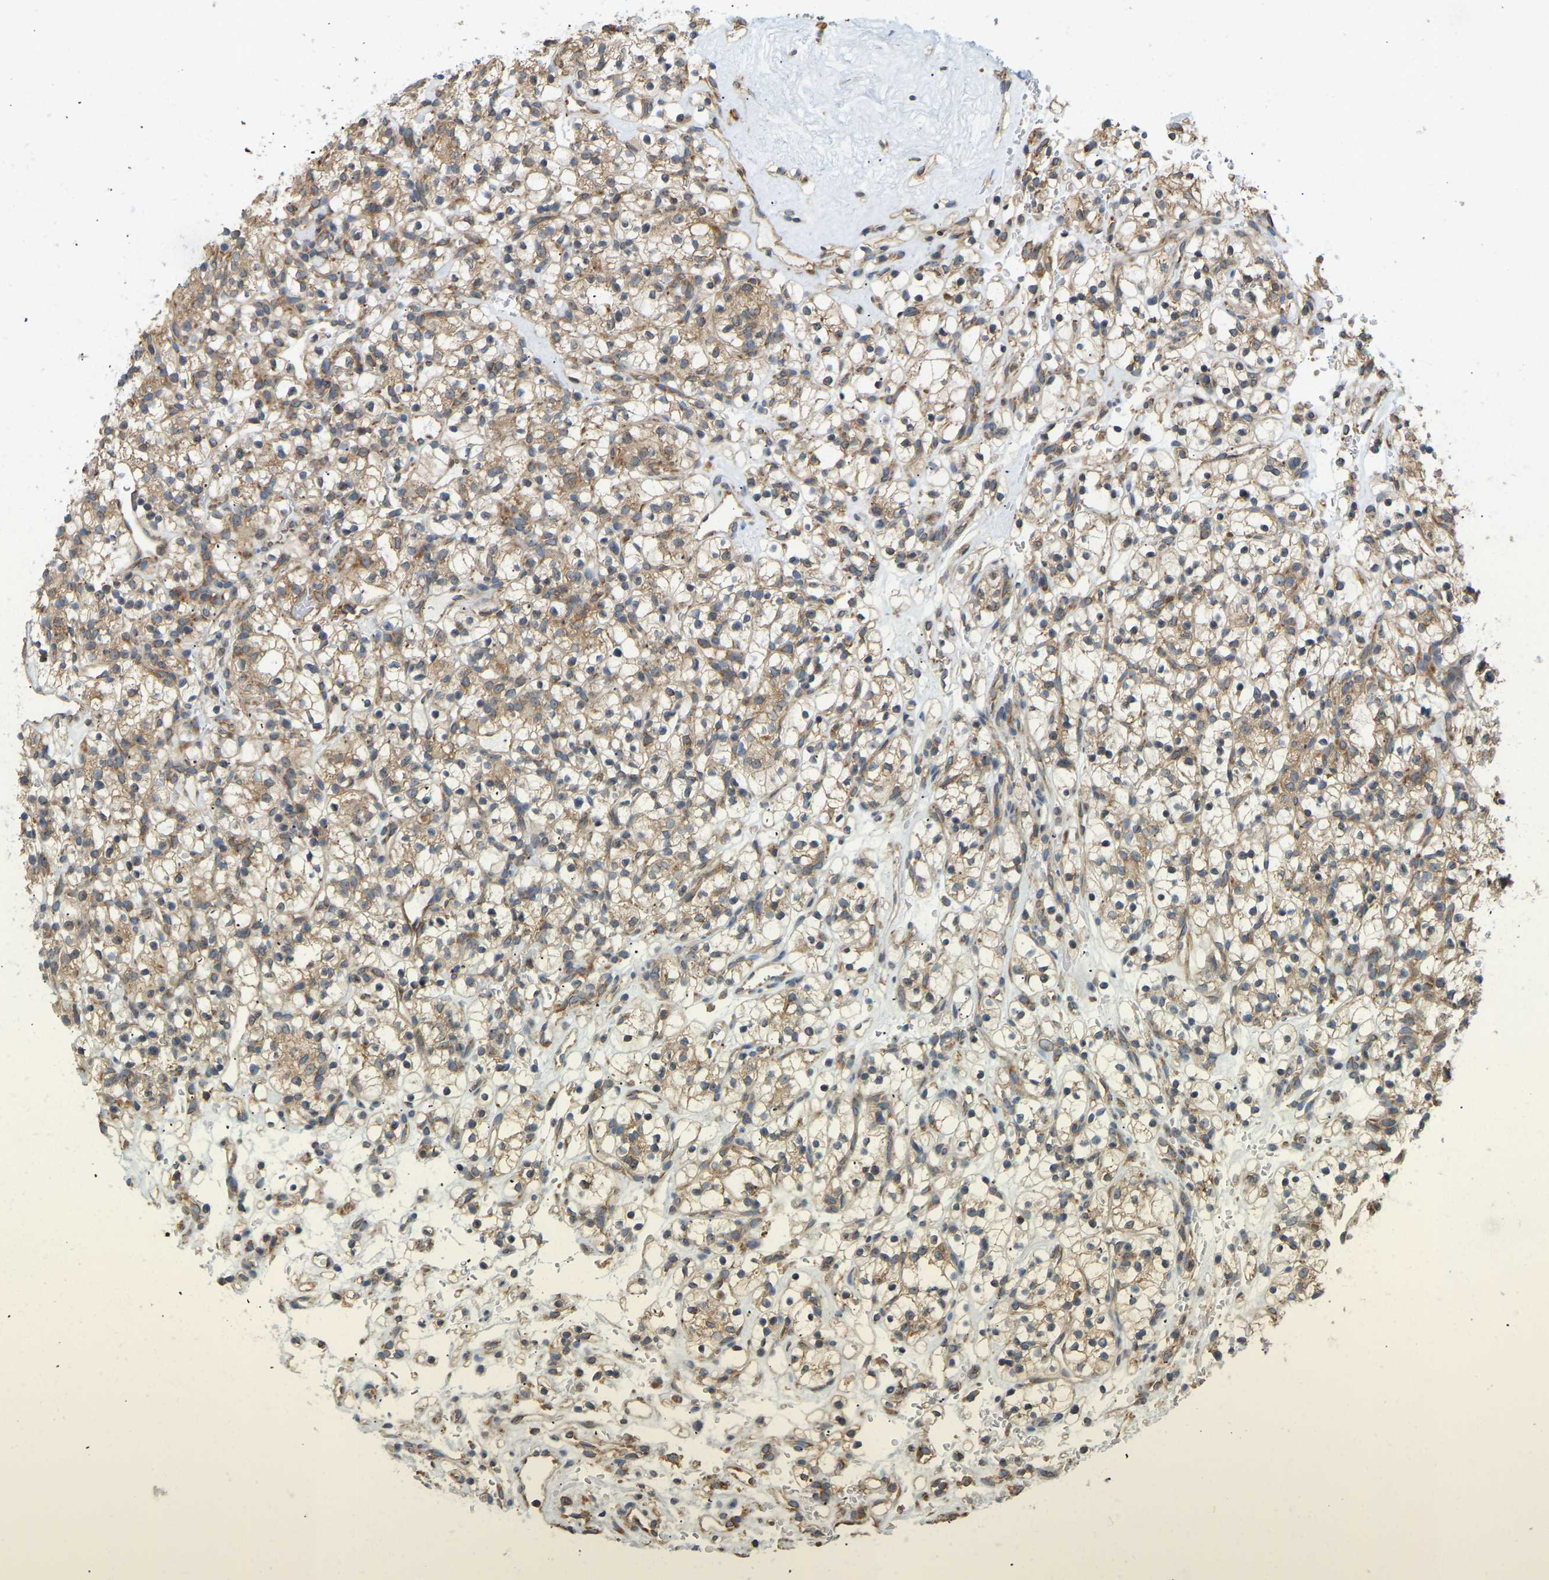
{"staining": {"intensity": "moderate", "quantity": ">75%", "location": "cytoplasmic/membranous"}, "tissue": "renal cancer", "cell_type": "Tumor cells", "image_type": "cancer", "snomed": [{"axis": "morphology", "description": "Adenocarcinoma, NOS"}, {"axis": "topography", "description": "Kidney"}], "caption": "Approximately >75% of tumor cells in human adenocarcinoma (renal) display moderate cytoplasmic/membranous protein staining as visualized by brown immunohistochemical staining.", "gene": "RPS6KB2", "patient": {"sex": "female", "age": 57}}